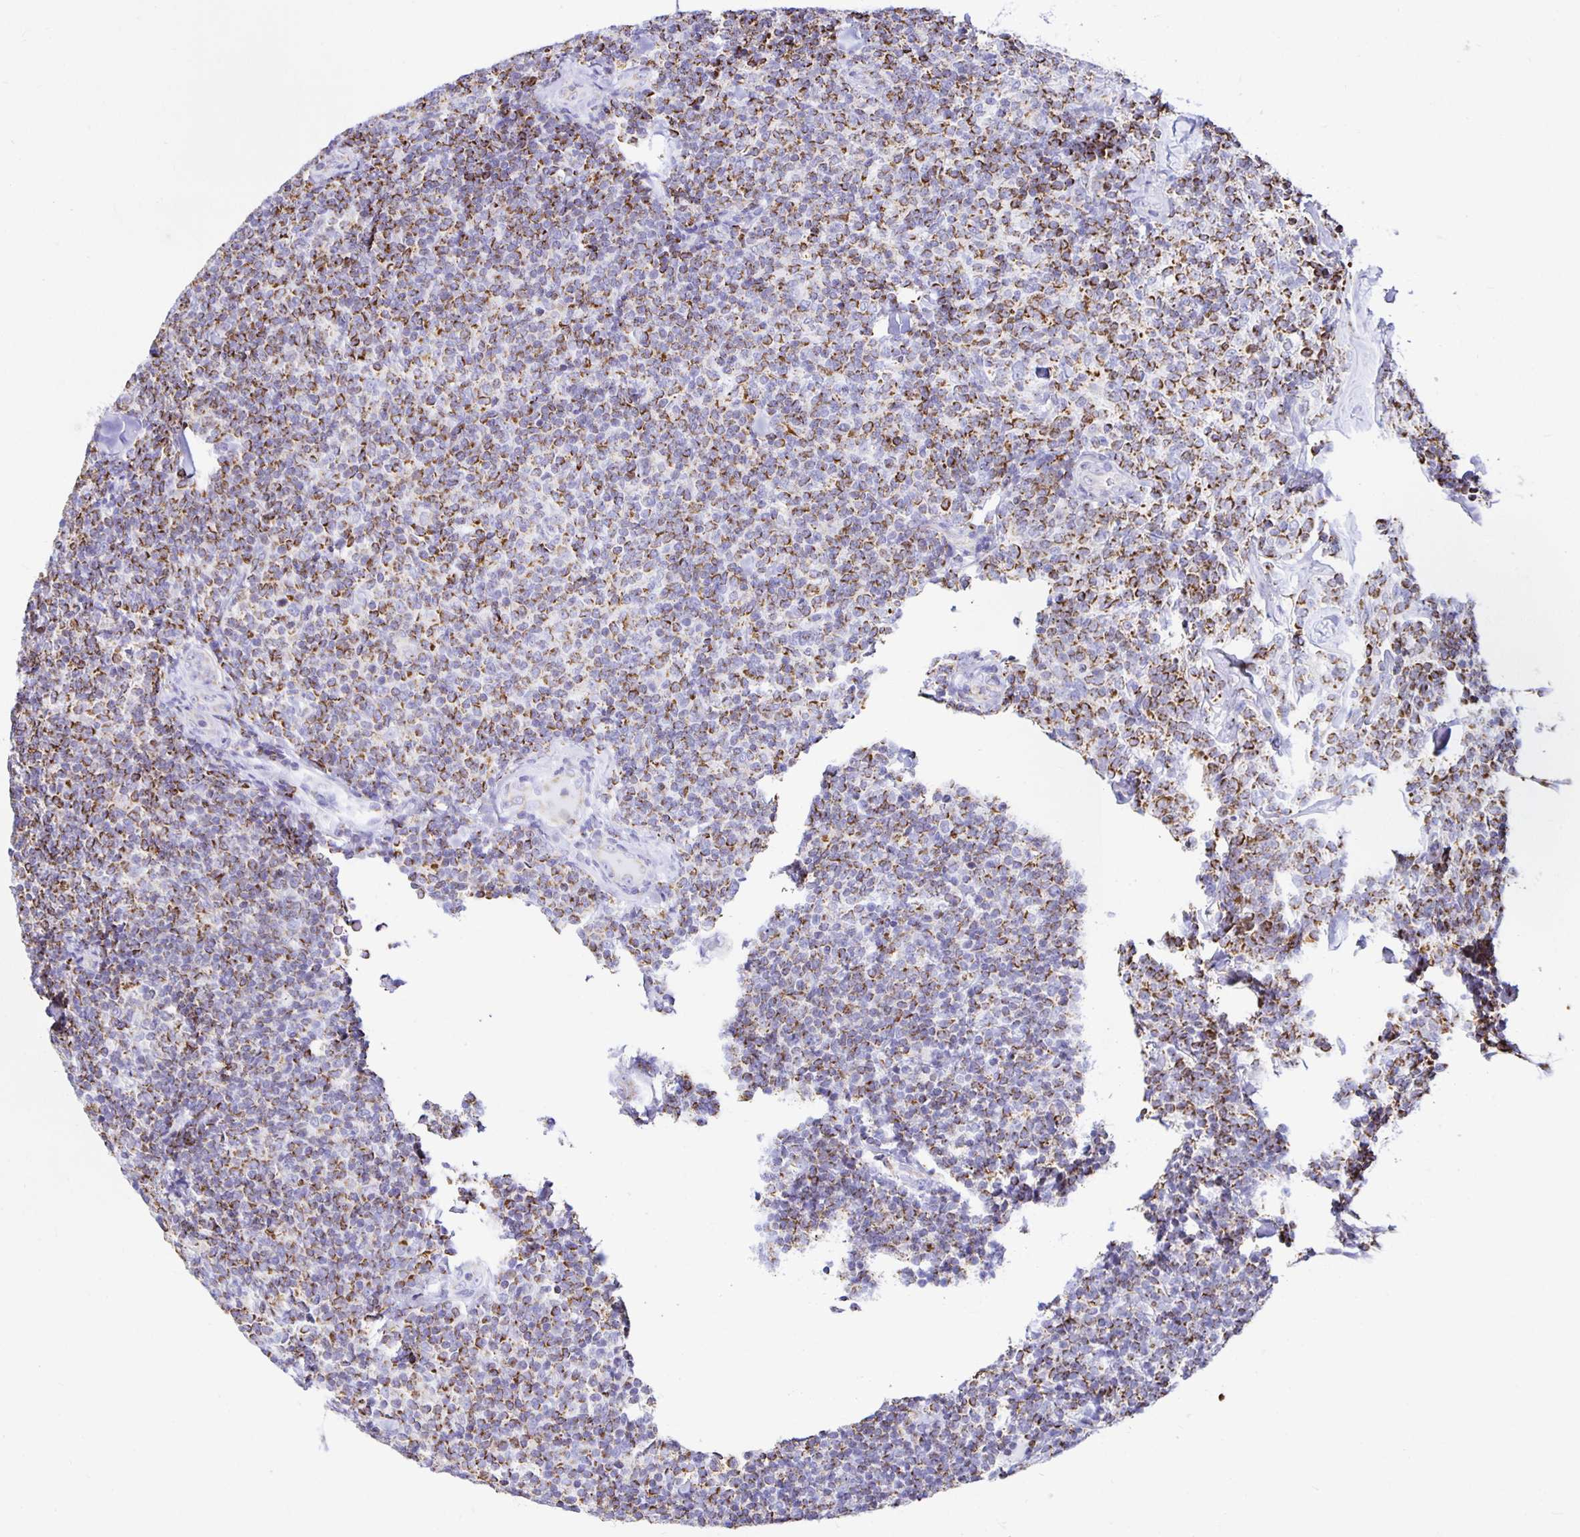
{"staining": {"intensity": "moderate", "quantity": ">75%", "location": "cytoplasmic/membranous"}, "tissue": "lymphoma", "cell_type": "Tumor cells", "image_type": "cancer", "snomed": [{"axis": "morphology", "description": "Malignant lymphoma, non-Hodgkin's type, Low grade"}, {"axis": "topography", "description": "Lymph node"}], "caption": "Human low-grade malignant lymphoma, non-Hodgkin's type stained for a protein (brown) reveals moderate cytoplasmic/membranous positive positivity in about >75% of tumor cells.", "gene": "PLAAT2", "patient": {"sex": "female", "age": 56}}